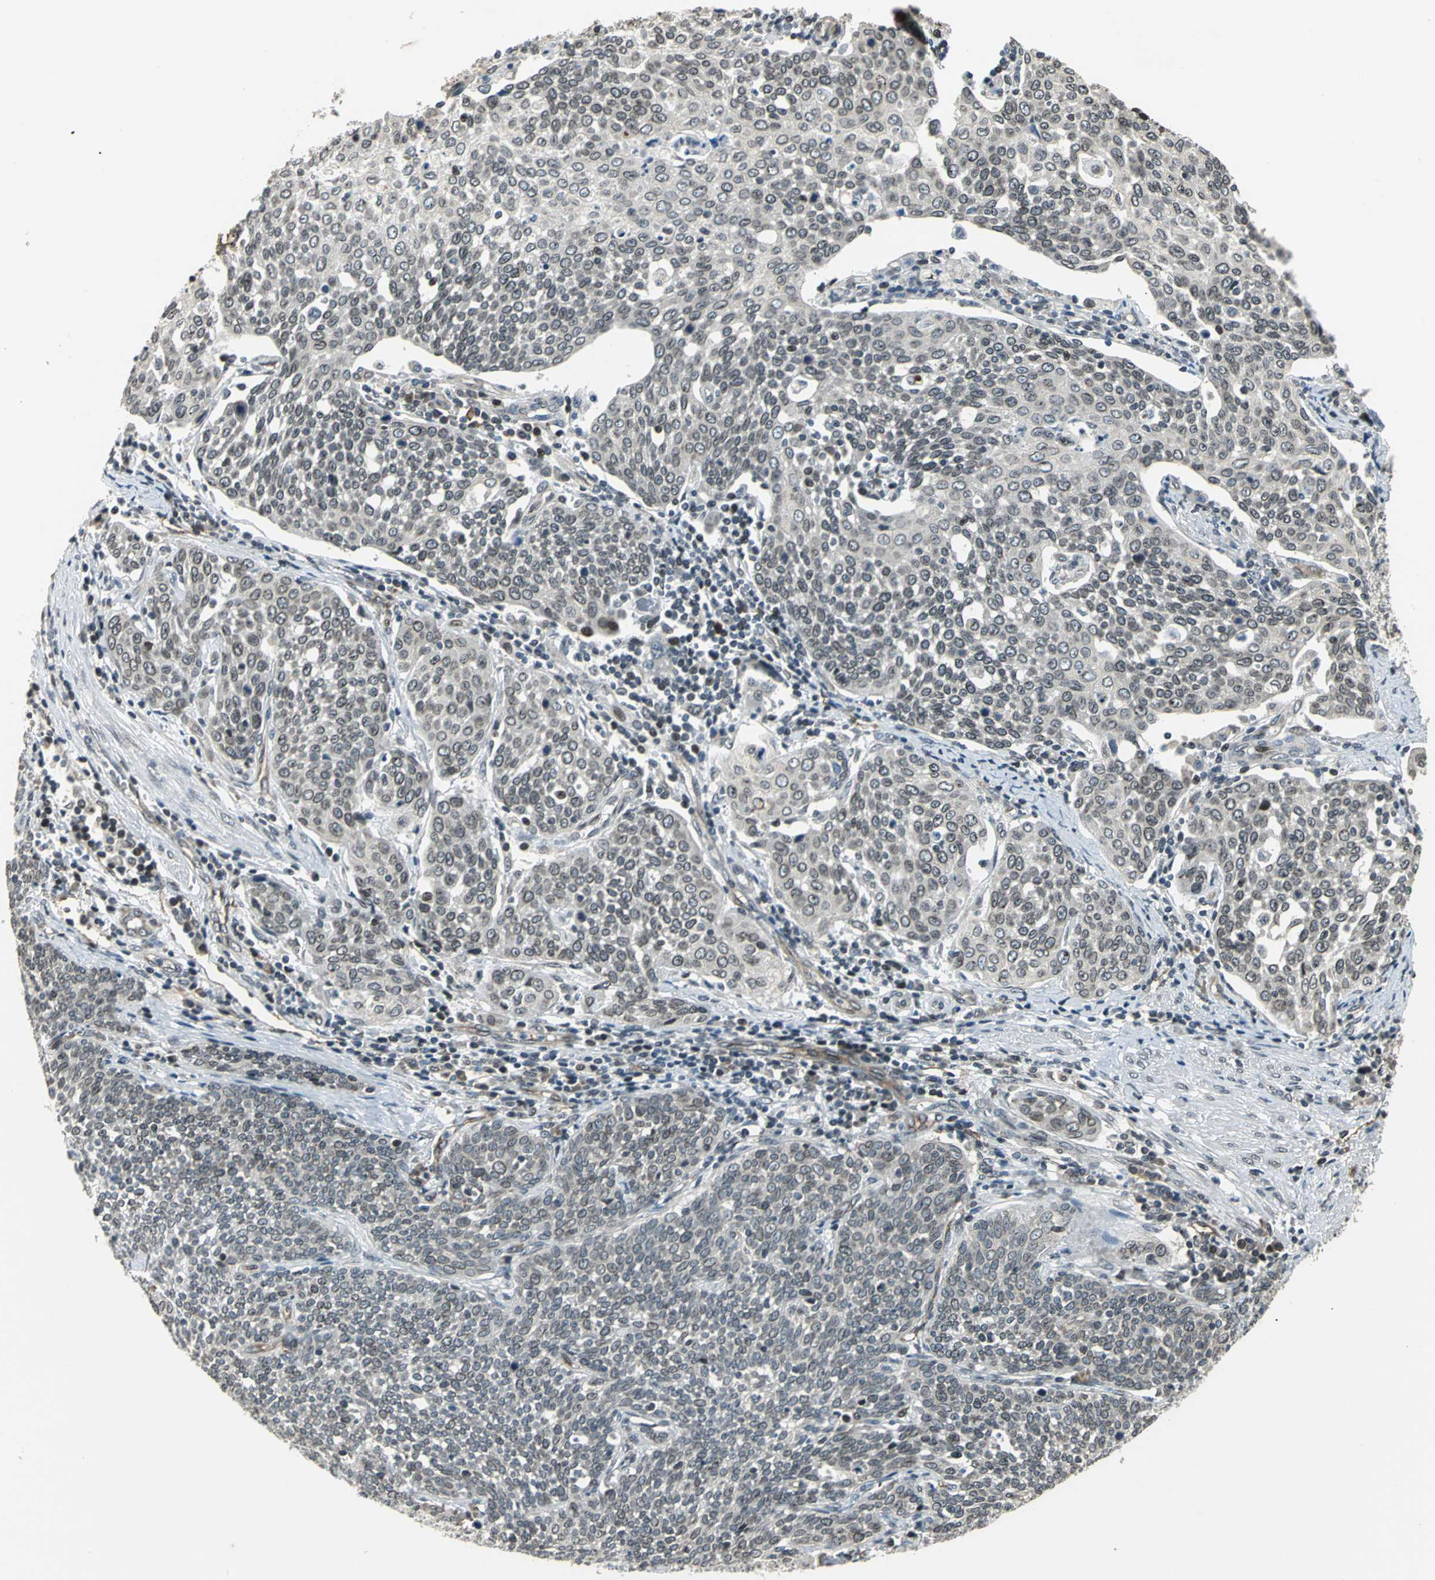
{"staining": {"intensity": "weak", "quantity": "<25%", "location": "nuclear"}, "tissue": "cervical cancer", "cell_type": "Tumor cells", "image_type": "cancer", "snomed": [{"axis": "morphology", "description": "Squamous cell carcinoma, NOS"}, {"axis": "topography", "description": "Cervix"}], "caption": "High power microscopy micrograph of an IHC histopathology image of cervical cancer, revealing no significant staining in tumor cells.", "gene": "BRIP1", "patient": {"sex": "female", "age": 34}}